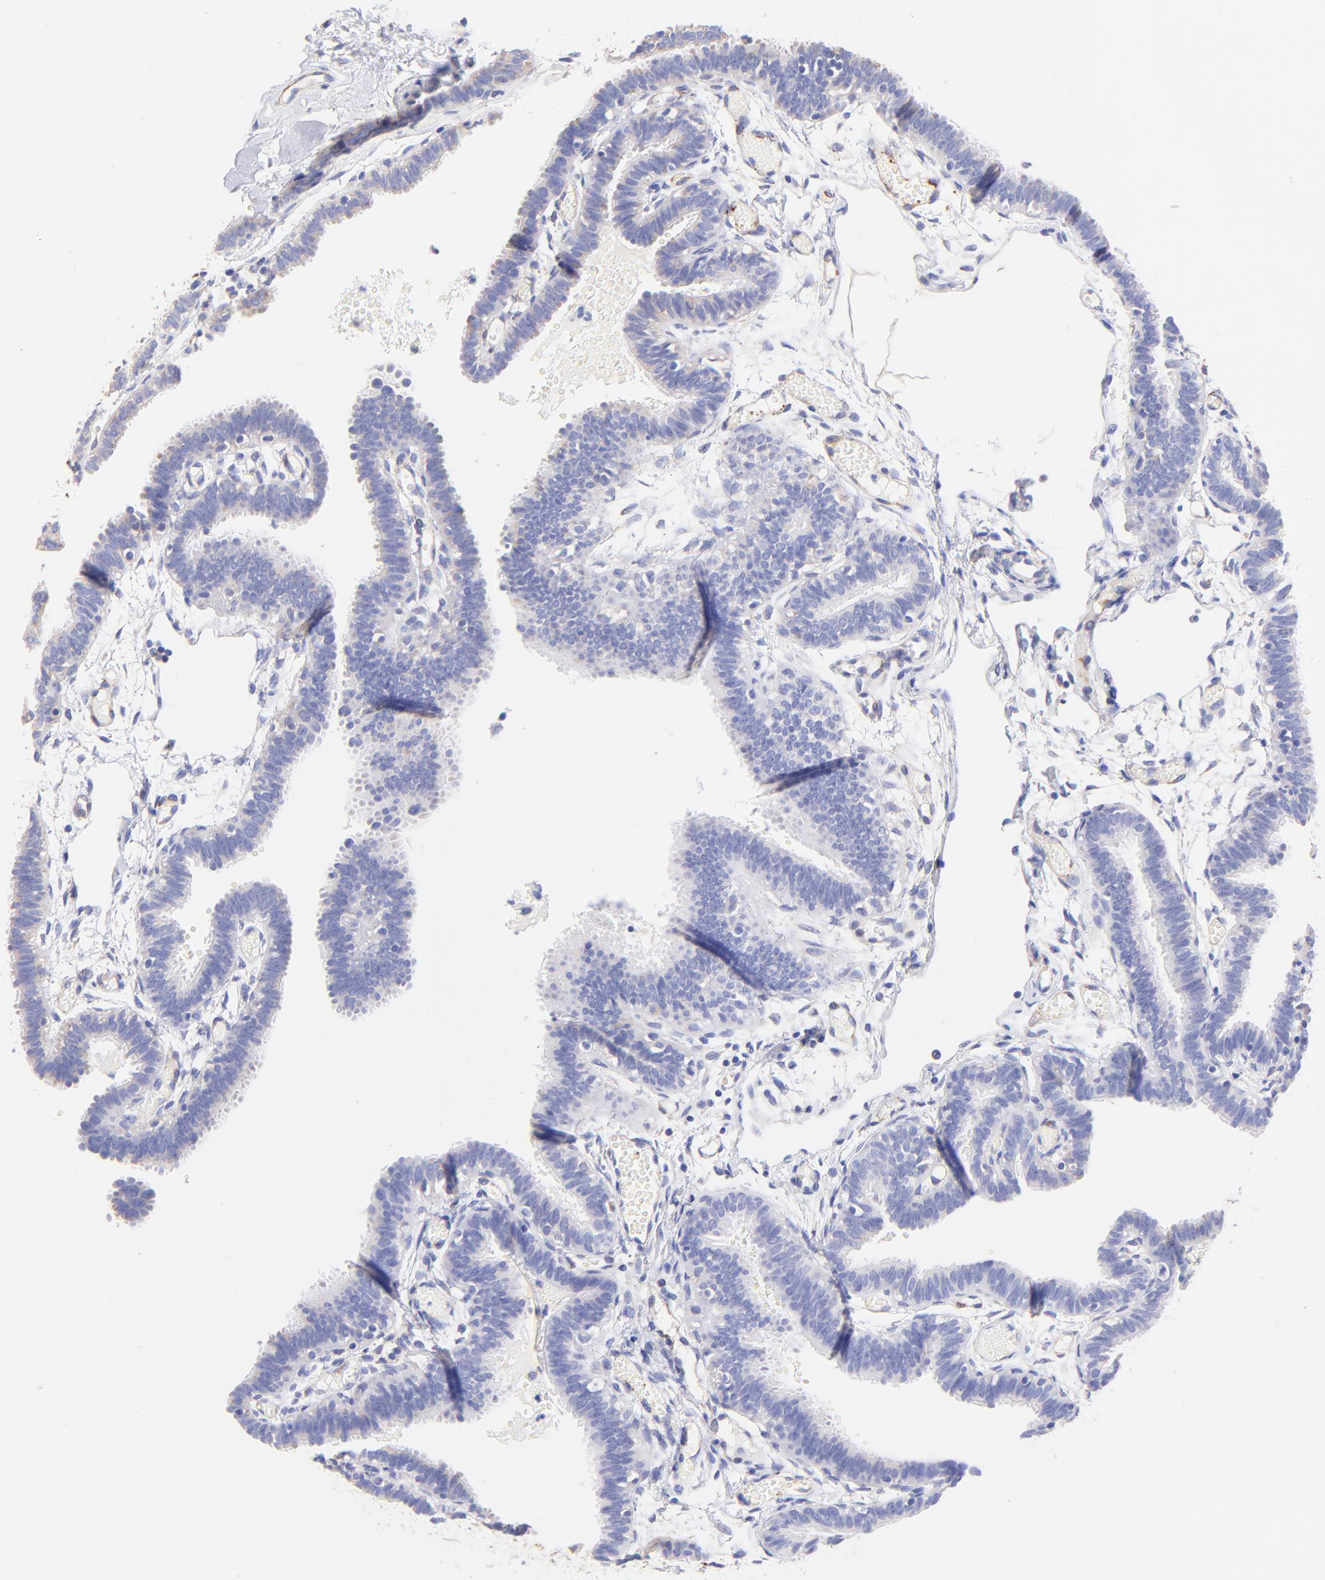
{"staining": {"intensity": "negative", "quantity": "none", "location": "none"}, "tissue": "fallopian tube", "cell_type": "Glandular cells", "image_type": "normal", "snomed": [{"axis": "morphology", "description": "Normal tissue, NOS"}, {"axis": "topography", "description": "Fallopian tube"}], "caption": "An immunohistochemistry (IHC) micrograph of unremarkable fallopian tube is shown. There is no staining in glandular cells of fallopian tube. Nuclei are stained in blue.", "gene": "SPARC", "patient": {"sex": "female", "age": 29}}